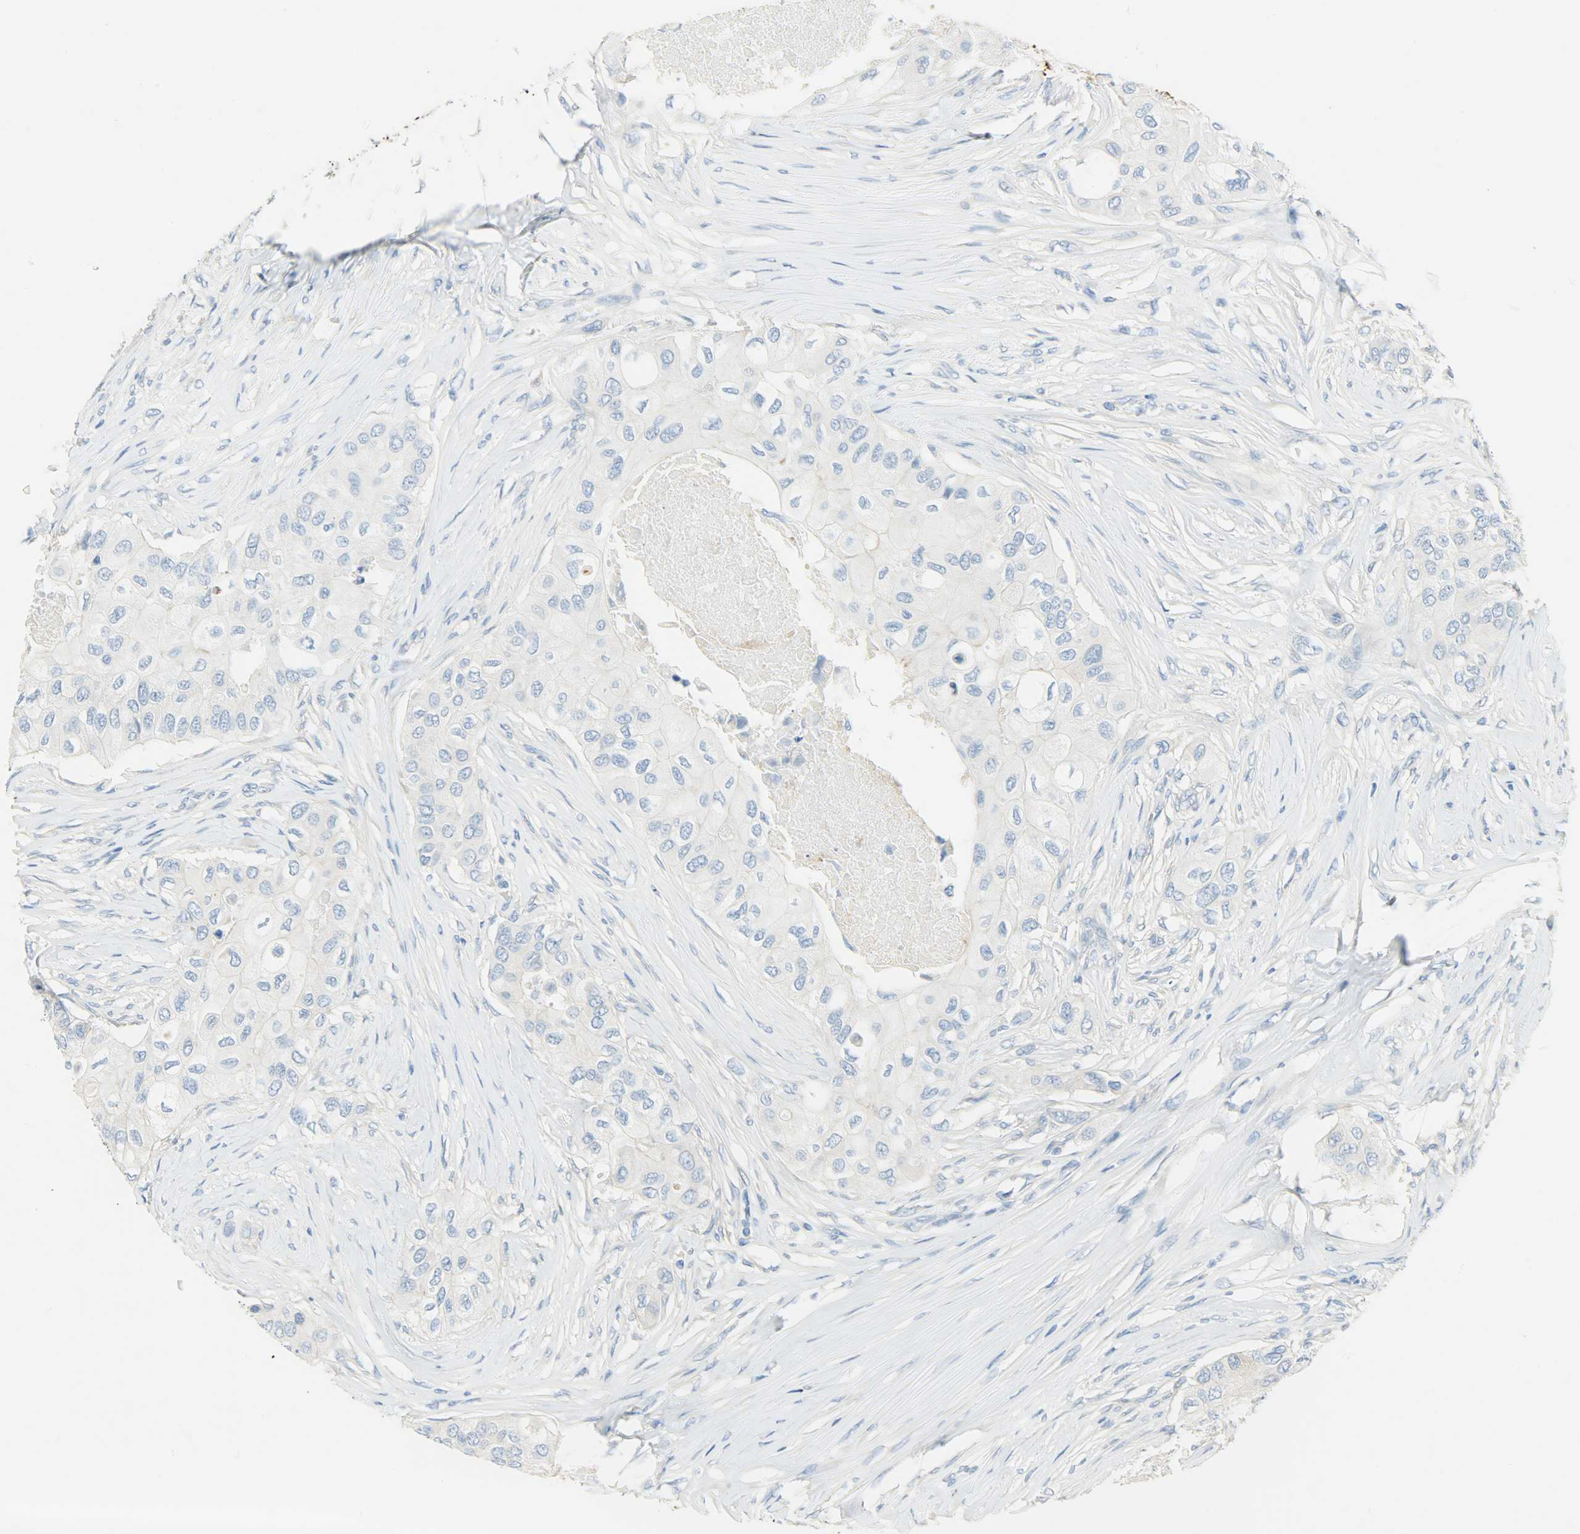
{"staining": {"intensity": "negative", "quantity": "none", "location": "none"}, "tissue": "breast cancer", "cell_type": "Tumor cells", "image_type": "cancer", "snomed": [{"axis": "morphology", "description": "Normal tissue, NOS"}, {"axis": "morphology", "description": "Duct carcinoma"}, {"axis": "topography", "description": "Breast"}], "caption": "Immunohistochemistry histopathology image of breast cancer stained for a protein (brown), which exhibits no expression in tumor cells.", "gene": "PROM1", "patient": {"sex": "female", "age": 49}}